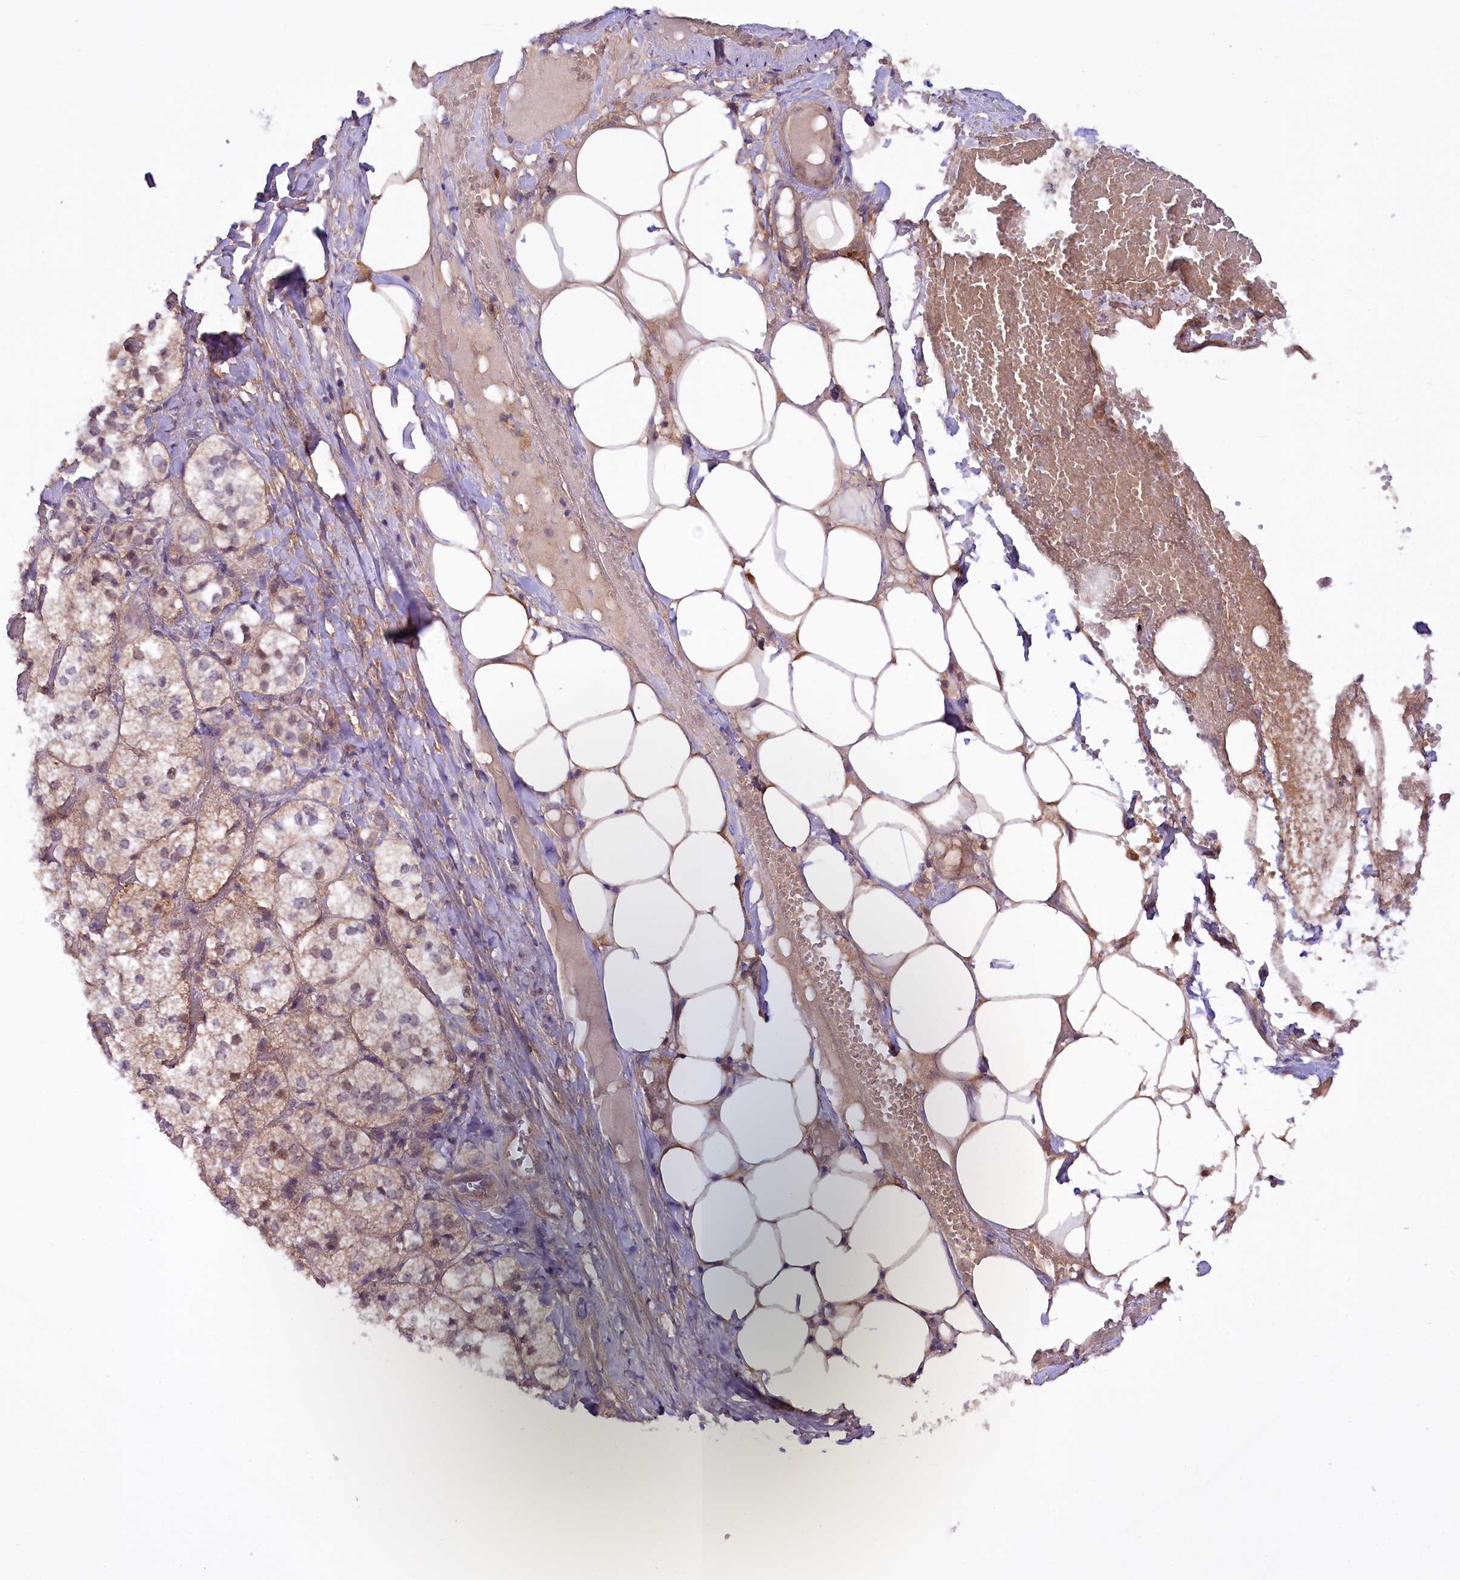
{"staining": {"intensity": "strong", "quantity": "25%-75%", "location": "cytoplasmic/membranous"}, "tissue": "adrenal gland", "cell_type": "Glandular cells", "image_type": "normal", "snomed": [{"axis": "morphology", "description": "Normal tissue, NOS"}, {"axis": "topography", "description": "Adrenal gland"}], "caption": "Immunohistochemistry micrograph of benign adrenal gland: human adrenal gland stained using immunohistochemistry (IHC) shows high levels of strong protein expression localized specifically in the cytoplasmic/membranous of glandular cells, appearing as a cytoplasmic/membranous brown color.", "gene": "PHLDB1", "patient": {"sex": "female", "age": 61}}